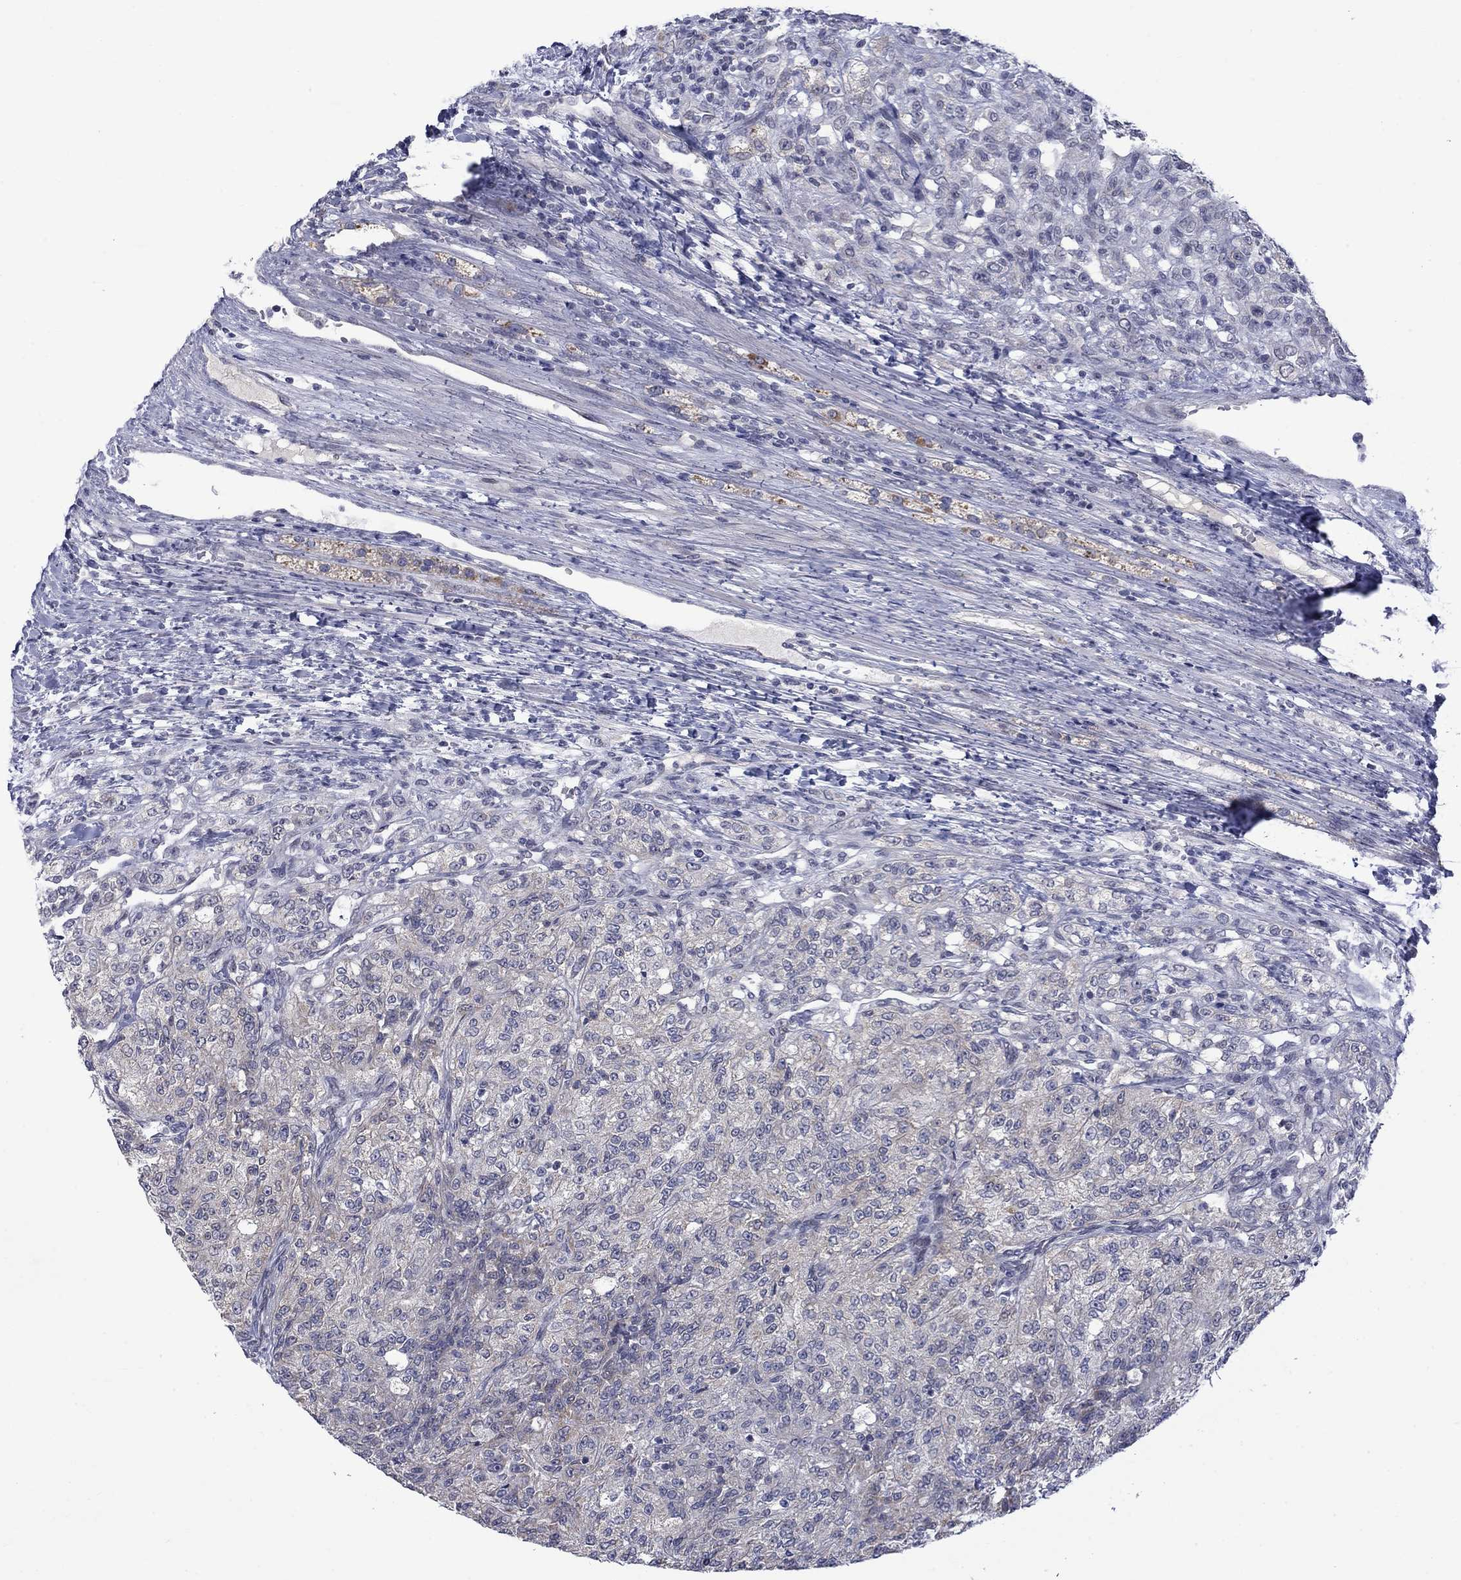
{"staining": {"intensity": "negative", "quantity": "none", "location": "none"}, "tissue": "renal cancer", "cell_type": "Tumor cells", "image_type": "cancer", "snomed": [{"axis": "morphology", "description": "Adenocarcinoma, NOS"}, {"axis": "topography", "description": "Kidney"}], "caption": "Photomicrograph shows no protein positivity in tumor cells of renal cancer (adenocarcinoma) tissue.", "gene": "KCNJ16", "patient": {"sex": "female", "age": 63}}